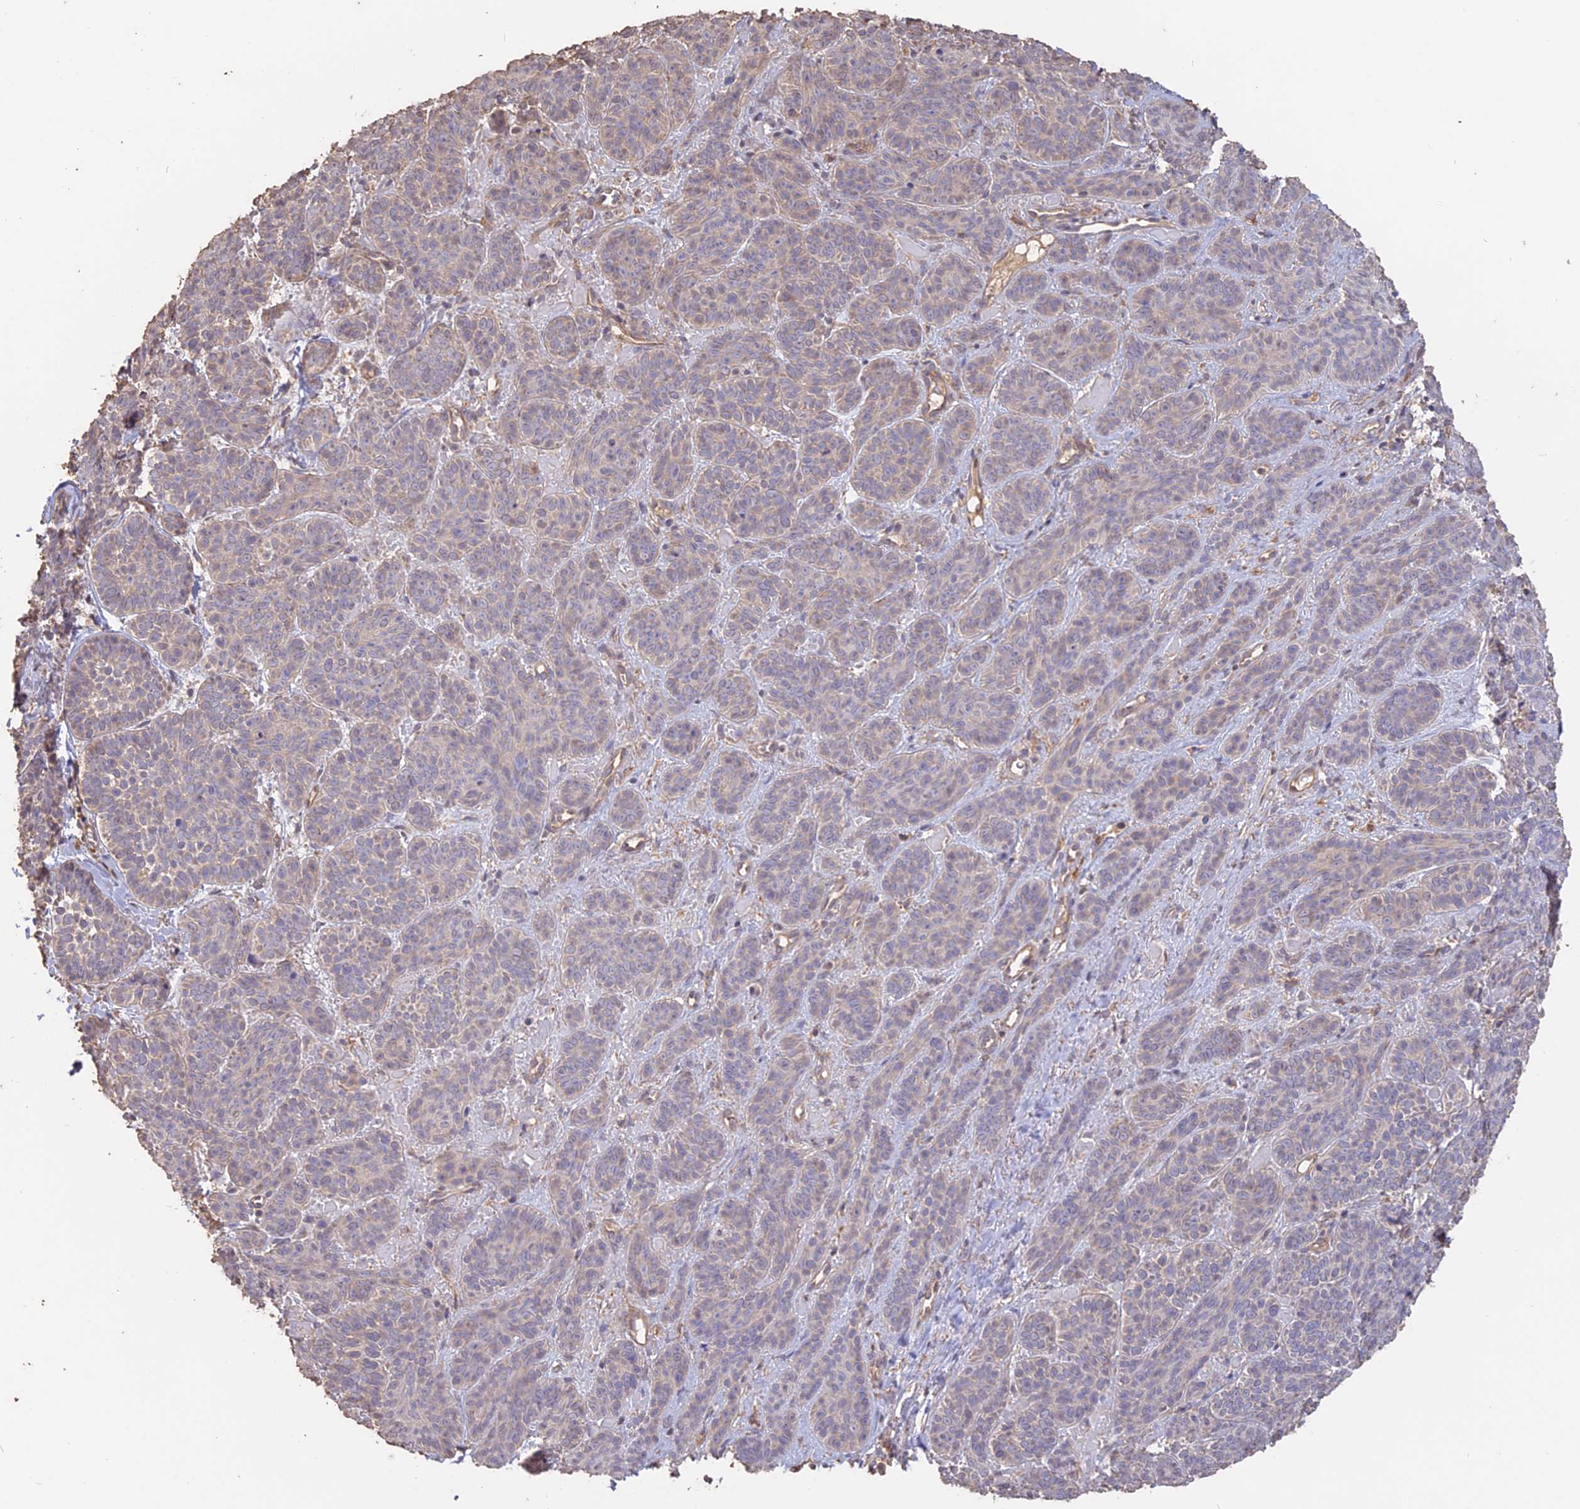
{"staining": {"intensity": "weak", "quantity": "<25%", "location": "cytoplasmic/membranous"}, "tissue": "skin cancer", "cell_type": "Tumor cells", "image_type": "cancer", "snomed": [{"axis": "morphology", "description": "Basal cell carcinoma"}, {"axis": "topography", "description": "Skin"}], "caption": "Immunohistochemistry photomicrograph of neoplastic tissue: skin basal cell carcinoma stained with DAB (3,3'-diaminobenzidine) shows no significant protein expression in tumor cells.", "gene": "LAYN", "patient": {"sex": "male", "age": 85}}